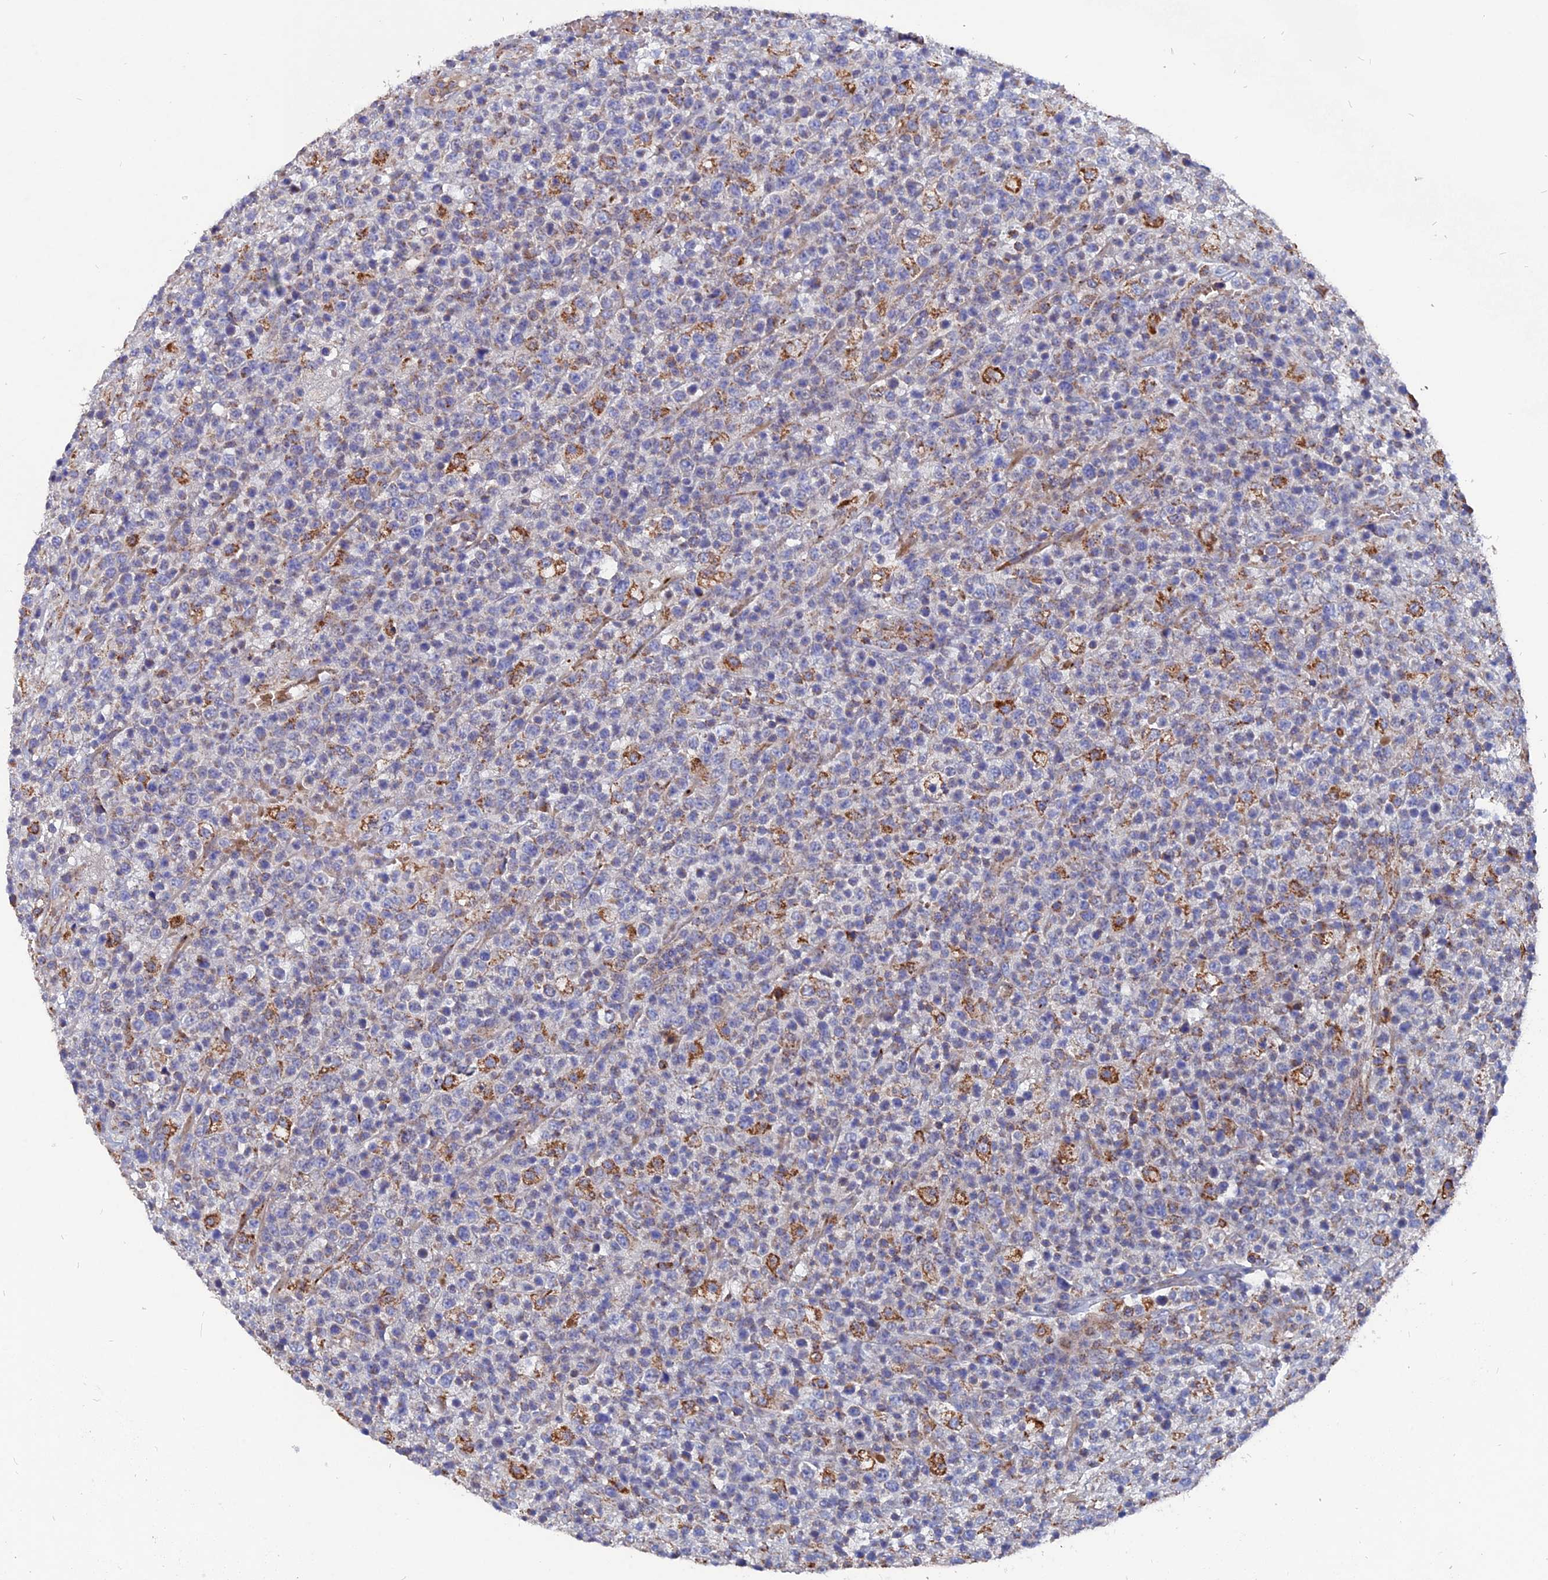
{"staining": {"intensity": "moderate", "quantity": "<25%", "location": "cytoplasmic/membranous"}, "tissue": "lymphoma", "cell_type": "Tumor cells", "image_type": "cancer", "snomed": [{"axis": "morphology", "description": "Malignant lymphoma, non-Hodgkin's type, High grade"}, {"axis": "topography", "description": "Colon"}], "caption": "A histopathology image of malignant lymphoma, non-Hodgkin's type (high-grade) stained for a protein displays moderate cytoplasmic/membranous brown staining in tumor cells.", "gene": "TGFA", "patient": {"sex": "female", "age": 53}}